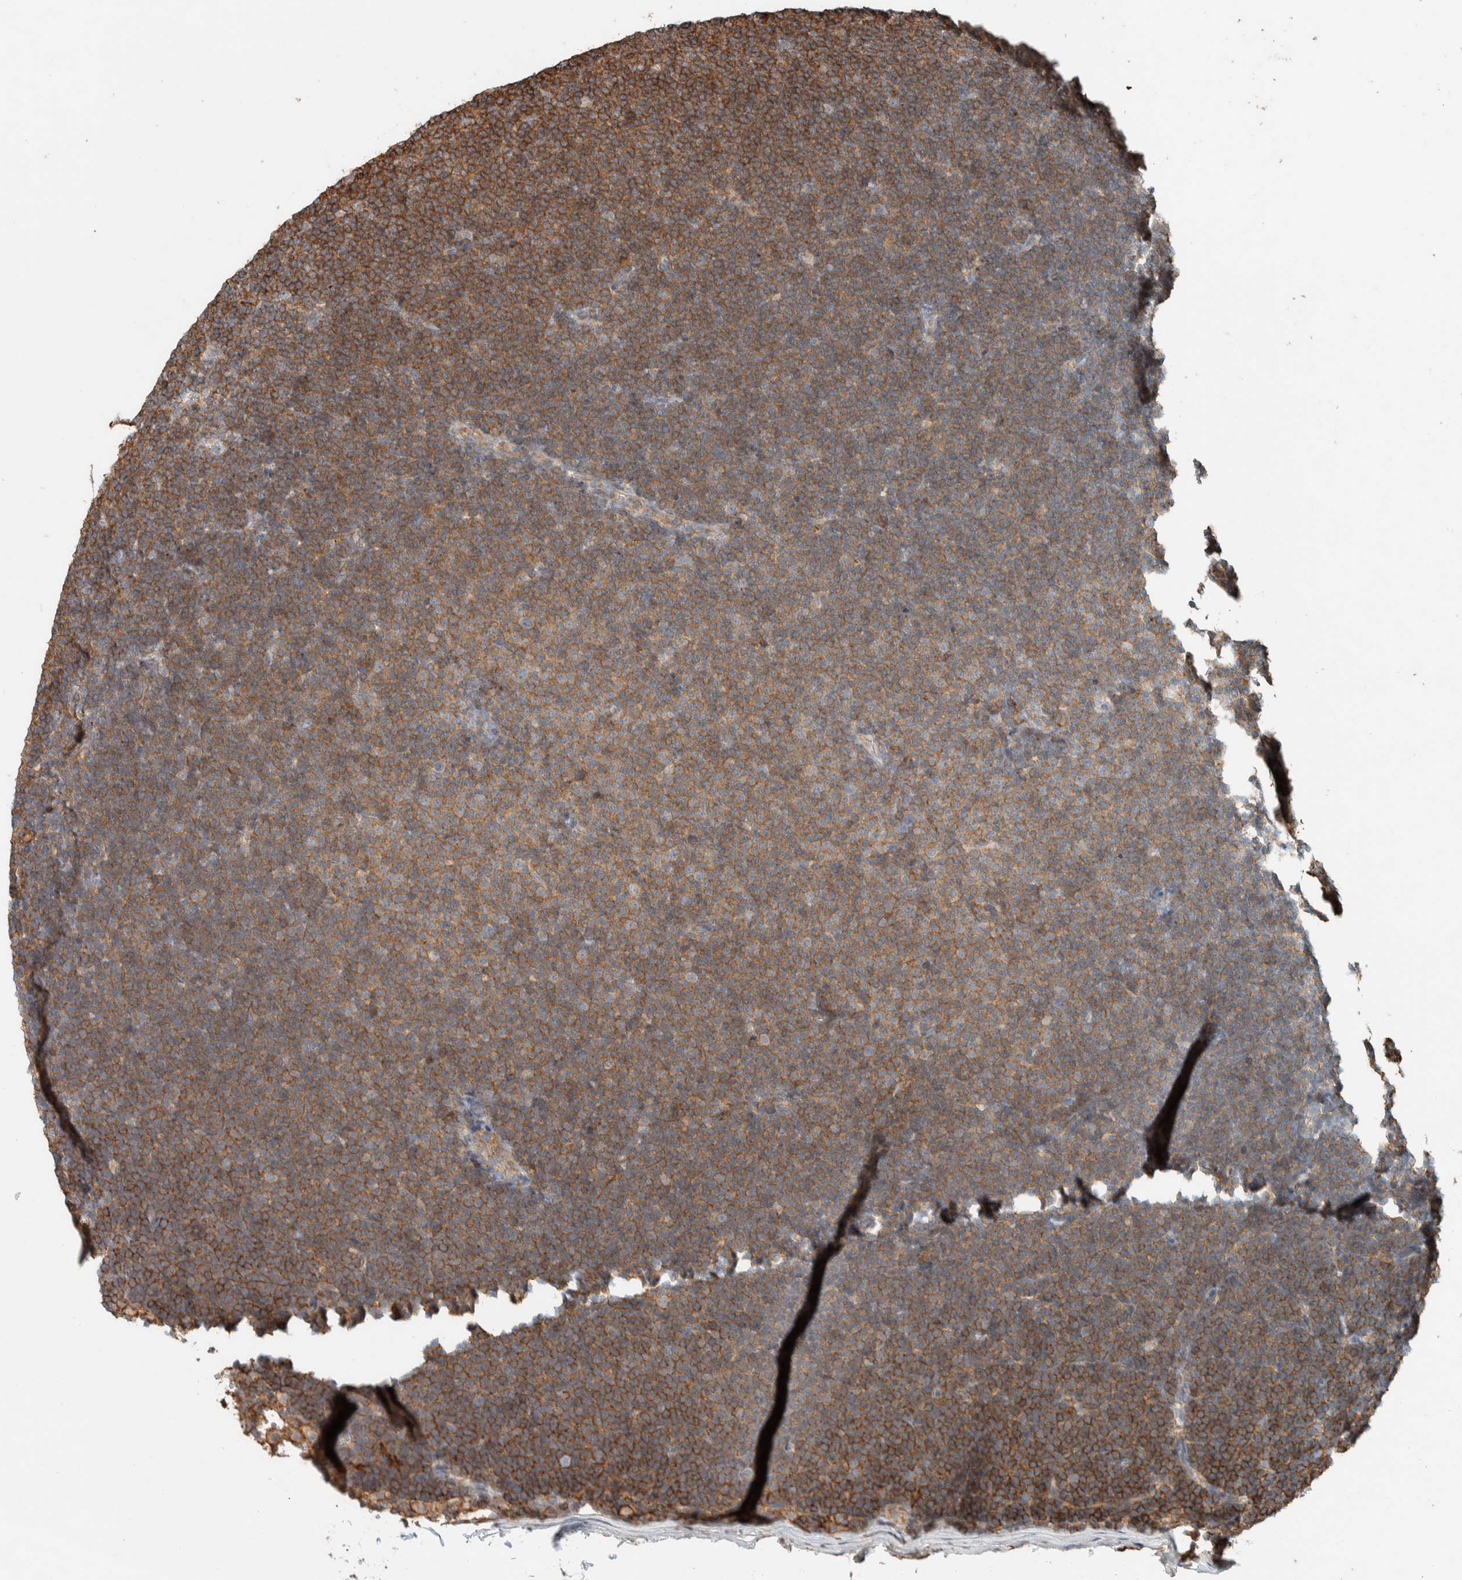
{"staining": {"intensity": "moderate", "quantity": ">75%", "location": "cytoplasmic/membranous"}, "tissue": "lymphoma", "cell_type": "Tumor cells", "image_type": "cancer", "snomed": [{"axis": "morphology", "description": "Malignant lymphoma, non-Hodgkin's type, Low grade"}, {"axis": "topography", "description": "Lymph node"}], "caption": "Immunohistochemistry (IHC) micrograph of neoplastic tissue: lymphoma stained using immunohistochemistry shows medium levels of moderate protein expression localized specifically in the cytoplasmic/membranous of tumor cells, appearing as a cytoplasmic/membranous brown color.", "gene": "CTBP2", "patient": {"sex": "female", "age": 53}}